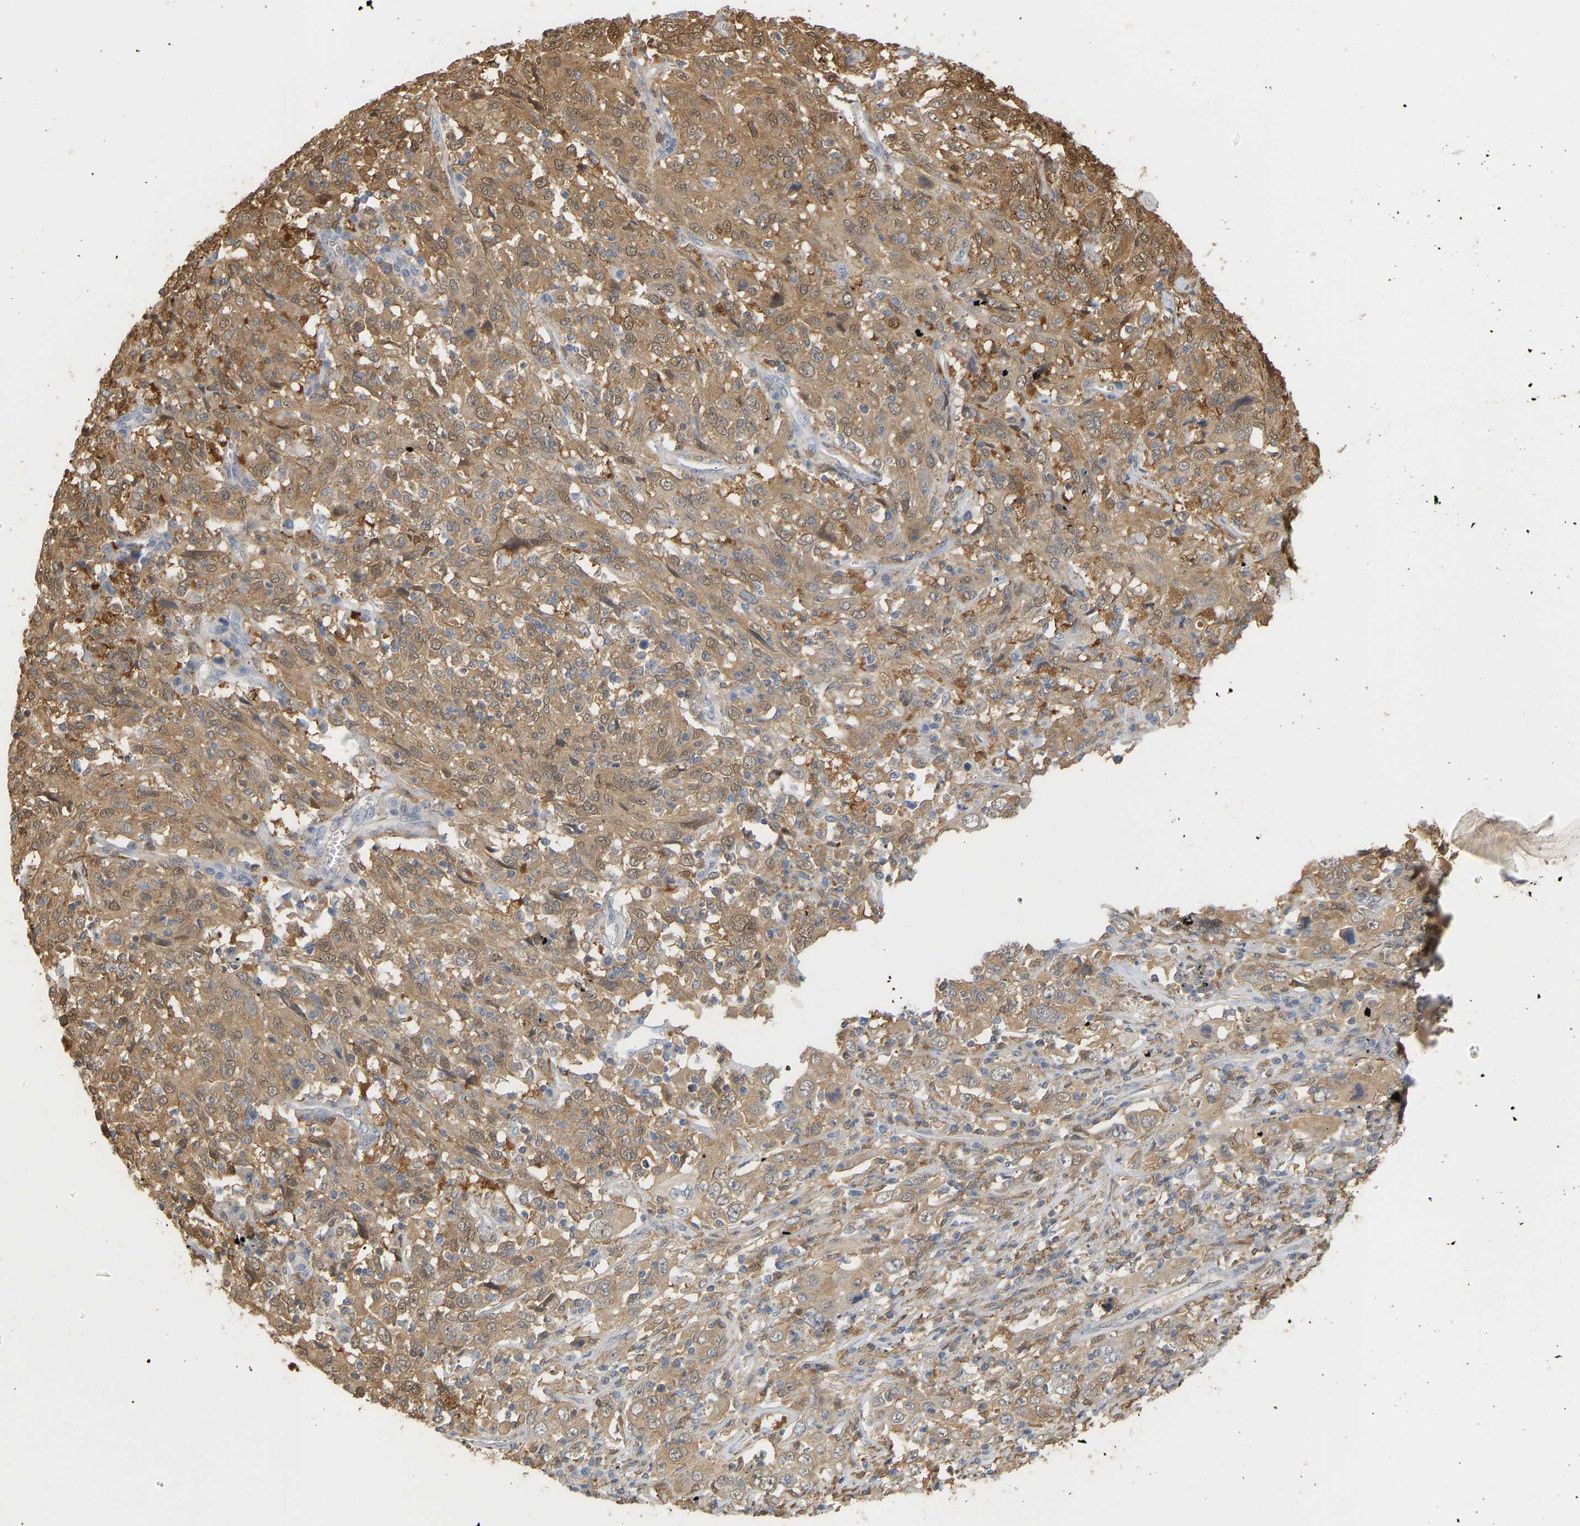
{"staining": {"intensity": "moderate", "quantity": ">75%", "location": "cytoplasmic/membranous"}, "tissue": "cervical cancer", "cell_type": "Tumor cells", "image_type": "cancer", "snomed": [{"axis": "morphology", "description": "Squamous cell carcinoma, NOS"}, {"axis": "topography", "description": "Cervix"}], "caption": "Protein staining of cervical squamous cell carcinoma tissue displays moderate cytoplasmic/membranous staining in about >75% of tumor cells. Using DAB (brown) and hematoxylin (blue) stains, captured at high magnification using brightfield microscopy.", "gene": "ENO1", "patient": {"sex": "female", "age": 46}}